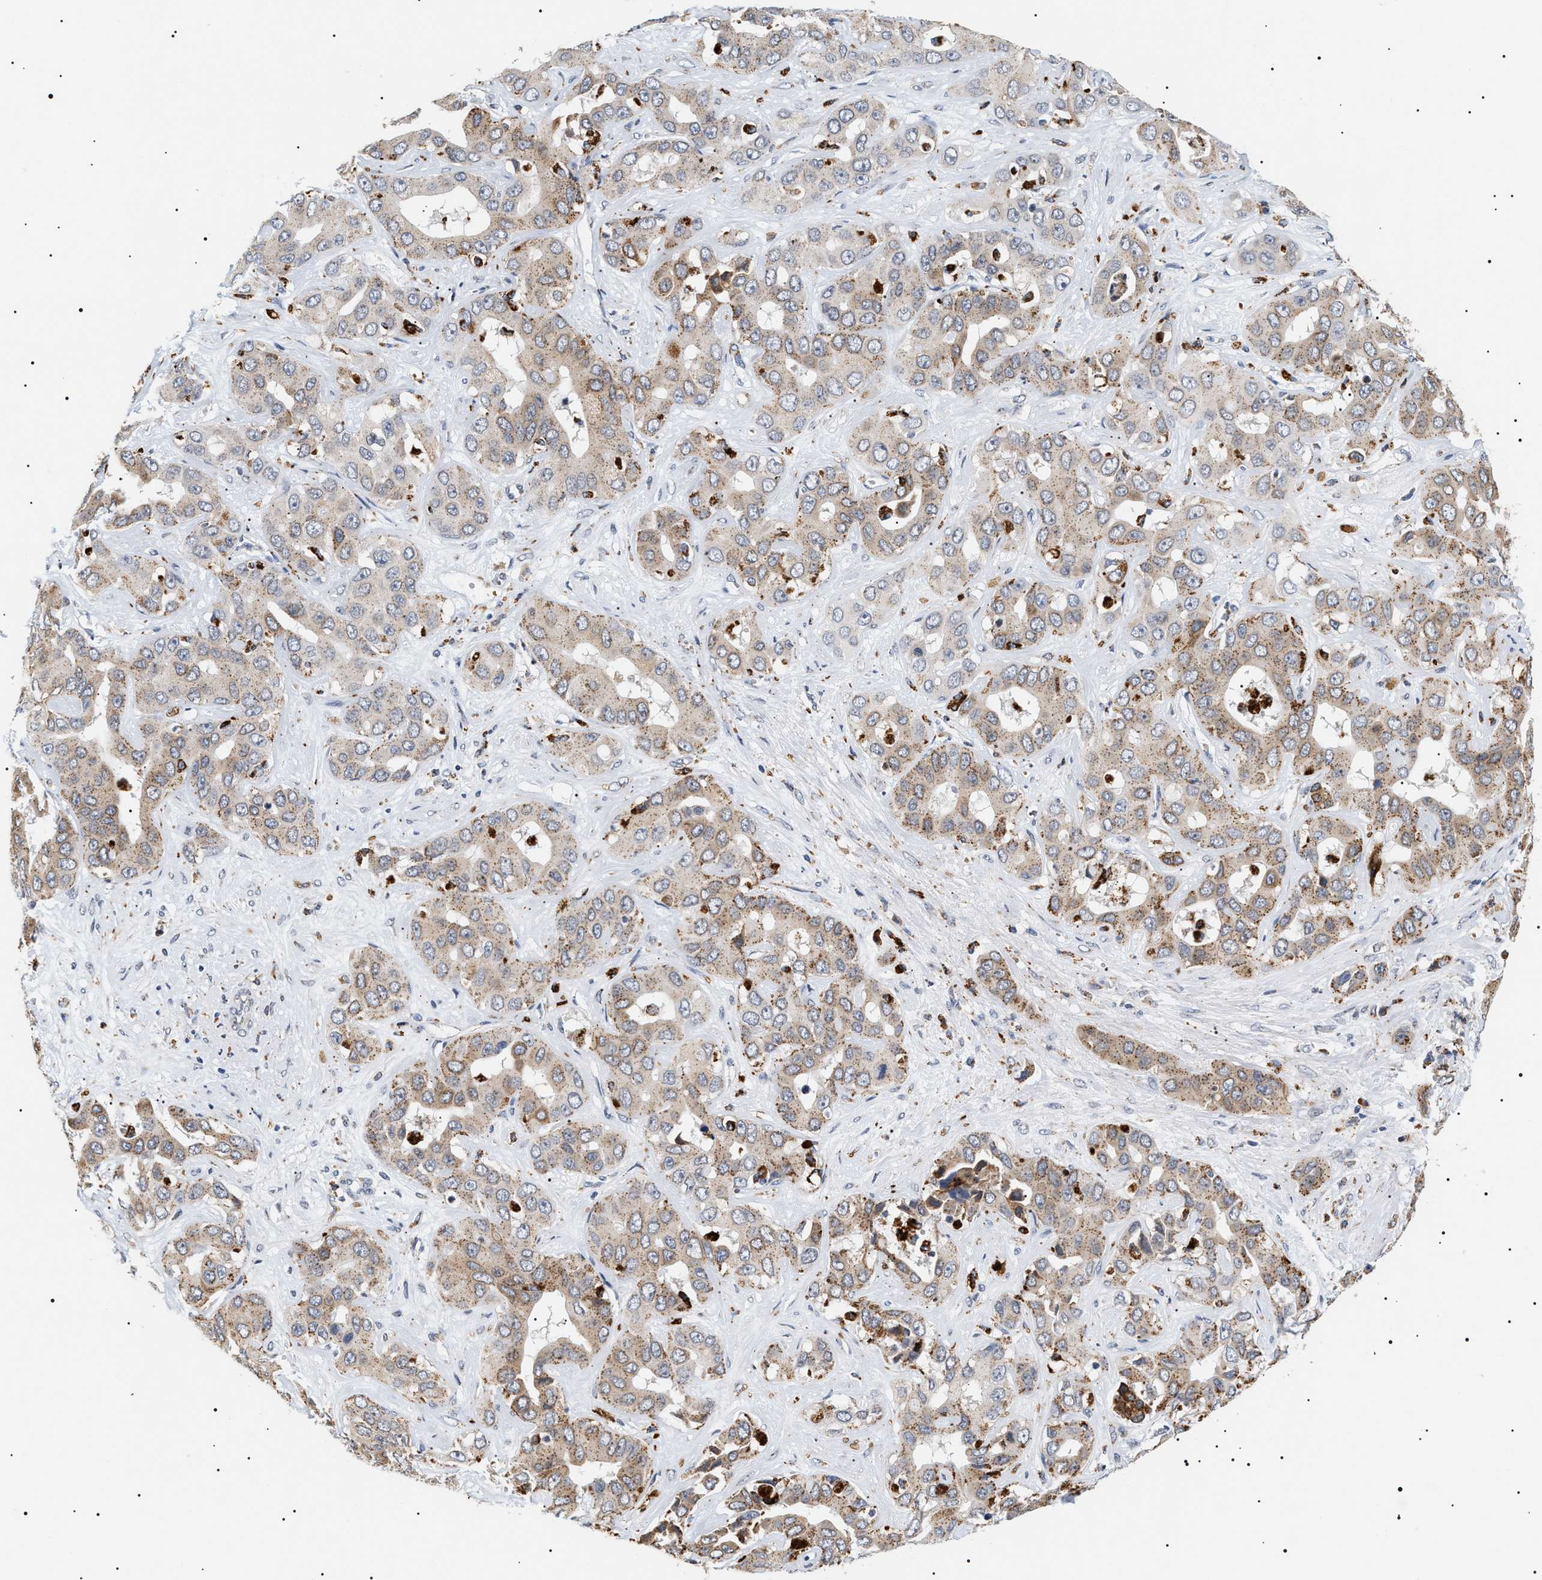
{"staining": {"intensity": "weak", "quantity": ">75%", "location": "cytoplasmic/membranous"}, "tissue": "liver cancer", "cell_type": "Tumor cells", "image_type": "cancer", "snomed": [{"axis": "morphology", "description": "Cholangiocarcinoma"}, {"axis": "topography", "description": "Liver"}], "caption": "Tumor cells display weak cytoplasmic/membranous staining in approximately >75% of cells in cholangiocarcinoma (liver).", "gene": "HSD17B11", "patient": {"sex": "female", "age": 52}}